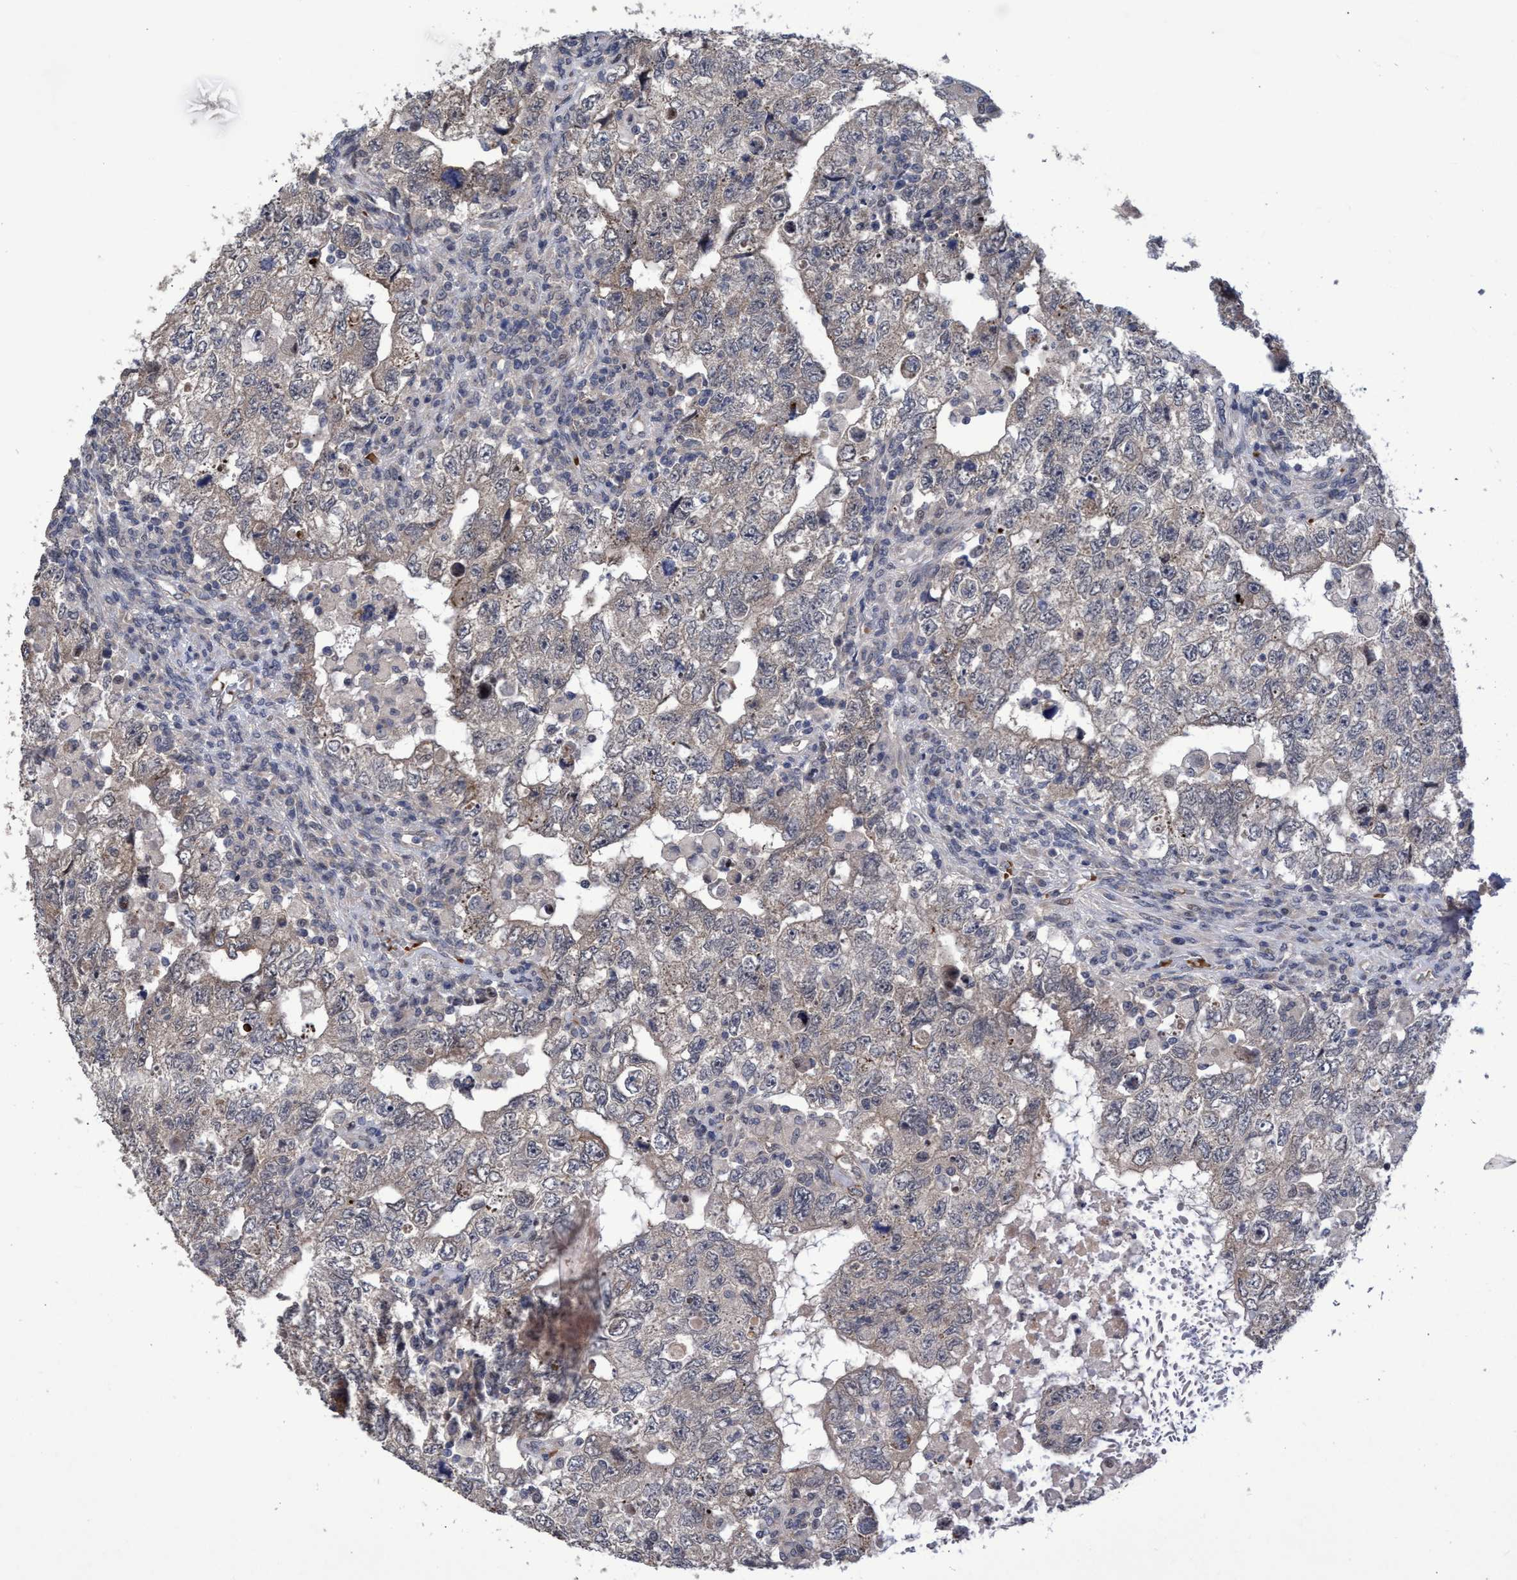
{"staining": {"intensity": "negative", "quantity": "none", "location": "none"}, "tissue": "testis cancer", "cell_type": "Tumor cells", "image_type": "cancer", "snomed": [{"axis": "morphology", "description": "Carcinoma, Embryonal, NOS"}, {"axis": "topography", "description": "Testis"}], "caption": "Embryonal carcinoma (testis) was stained to show a protein in brown. There is no significant staining in tumor cells.", "gene": "ZNF750", "patient": {"sex": "male", "age": 36}}